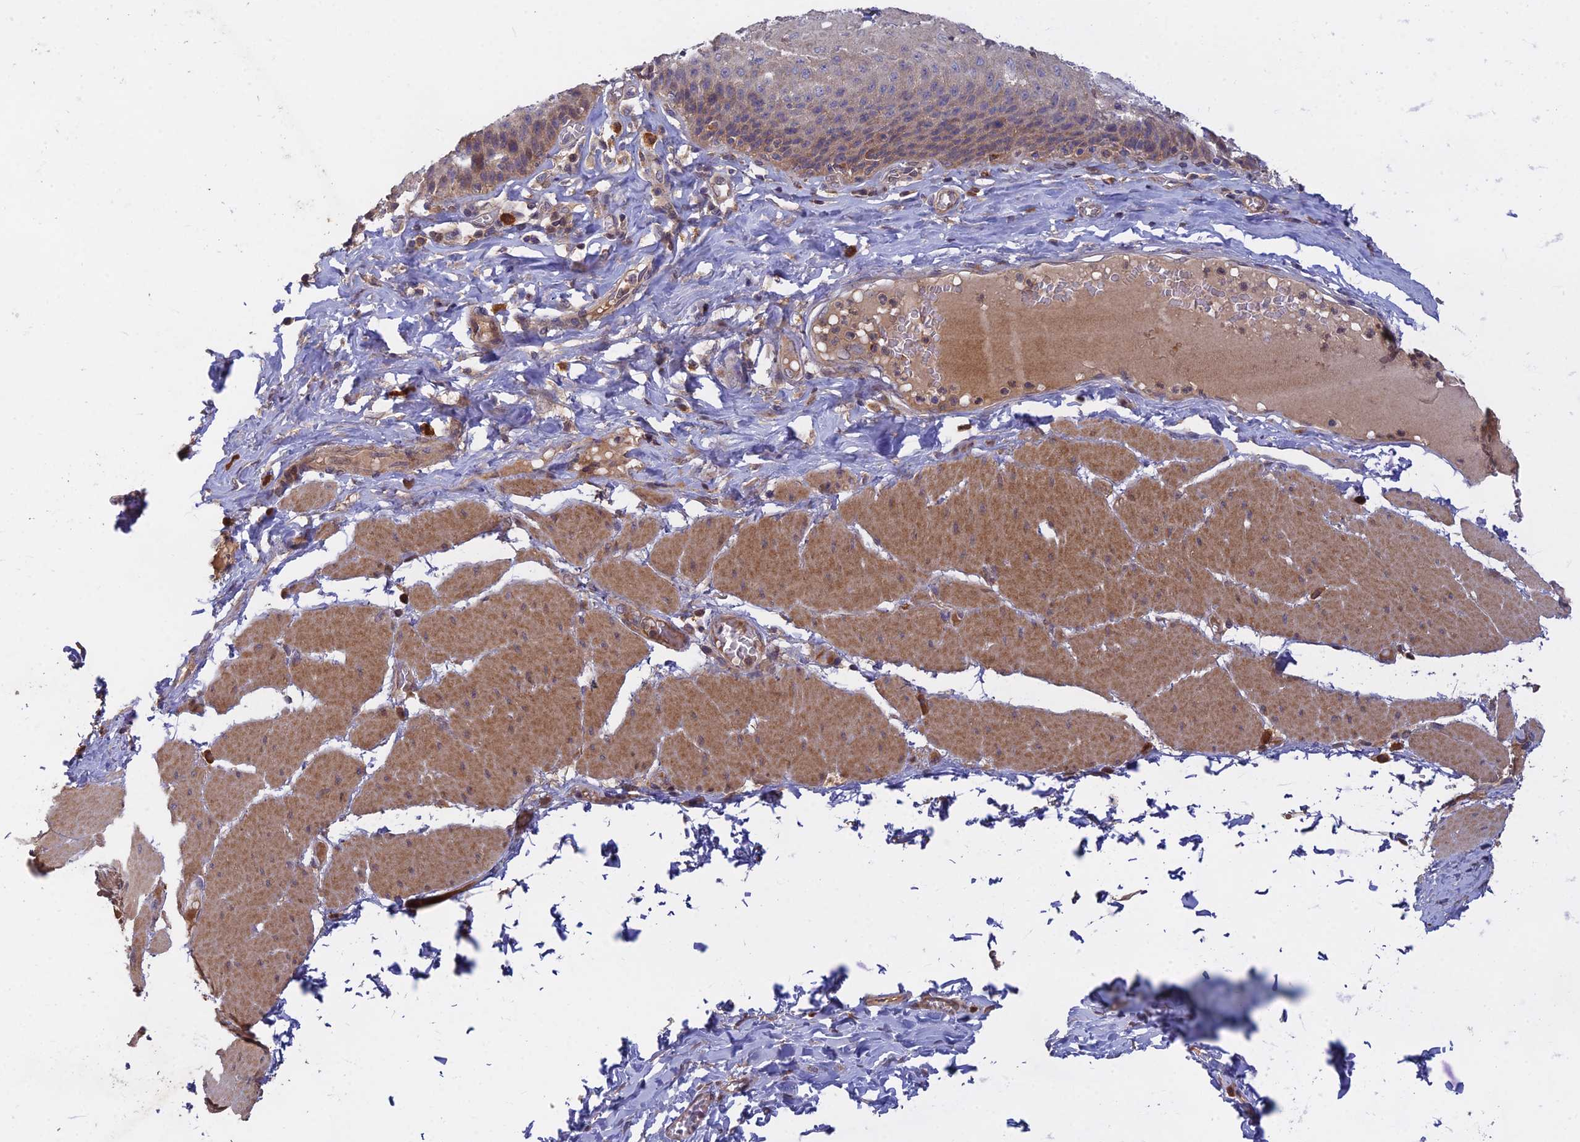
{"staining": {"intensity": "weak", "quantity": "25%-75%", "location": "cytoplasmic/membranous"}, "tissue": "esophagus", "cell_type": "Squamous epithelial cells", "image_type": "normal", "snomed": [{"axis": "morphology", "description": "Normal tissue, NOS"}, {"axis": "topography", "description": "Esophagus"}], "caption": "DAB (3,3'-diaminobenzidine) immunohistochemical staining of normal human esophagus reveals weak cytoplasmic/membranous protein positivity in about 25%-75% of squamous epithelial cells.", "gene": "FAM151B", "patient": {"sex": "male", "age": 60}}